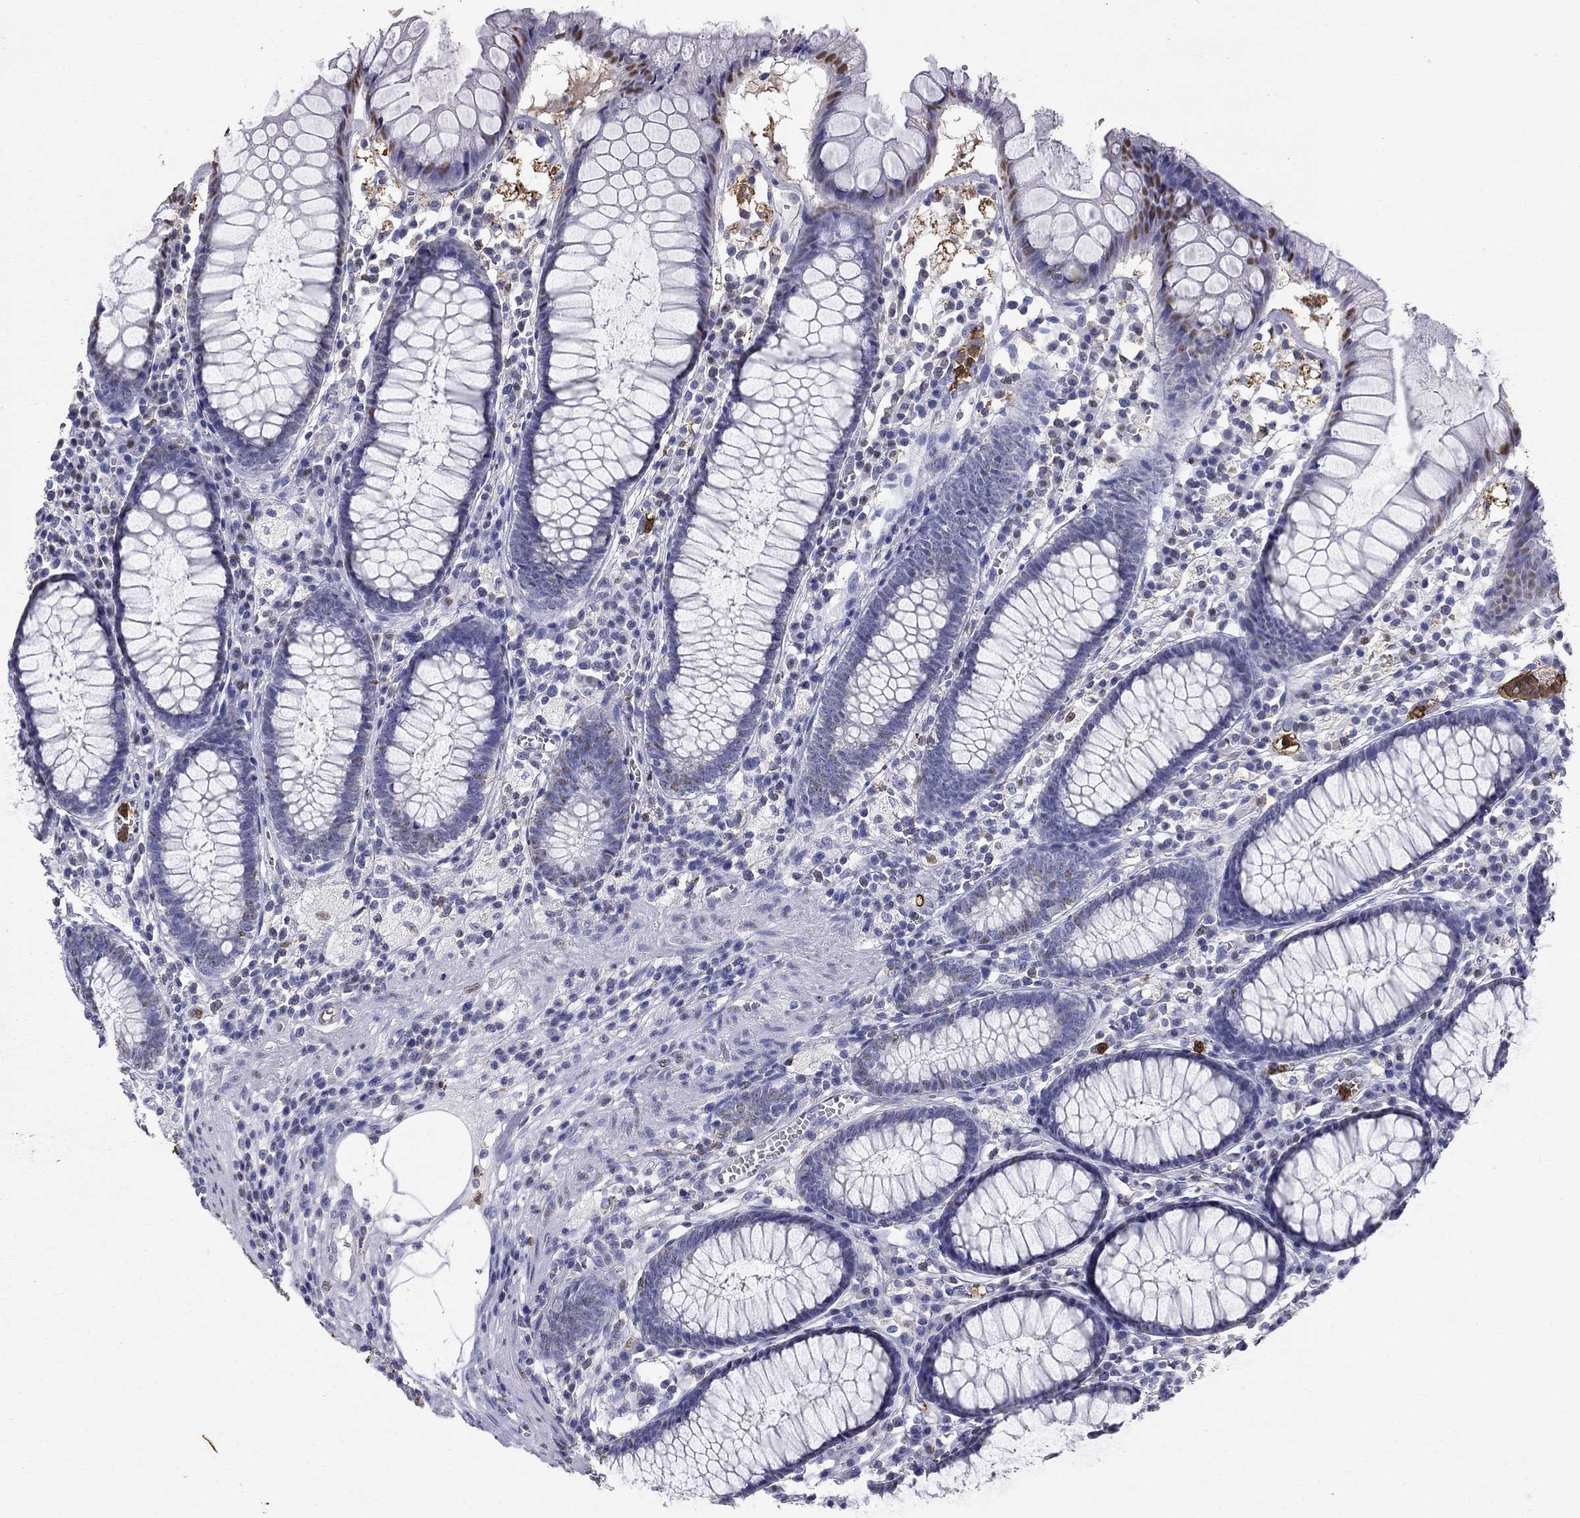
{"staining": {"intensity": "negative", "quantity": "none", "location": "none"}, "tissue": "colon", "cell_type": "Endothelial cells", "image_type": "normal", "snomed": [{"axis": "morphology", "description": "Normal tissue, NOS"}, {"axis": "topography", "description": "Colon"}], "caption": "The immunohistochemistry (IHC) histopathology image has no significant positivity in endothelial cells of colon.", "gene": "IGSF8", "patient": {"sex": "male", "age": 65}}